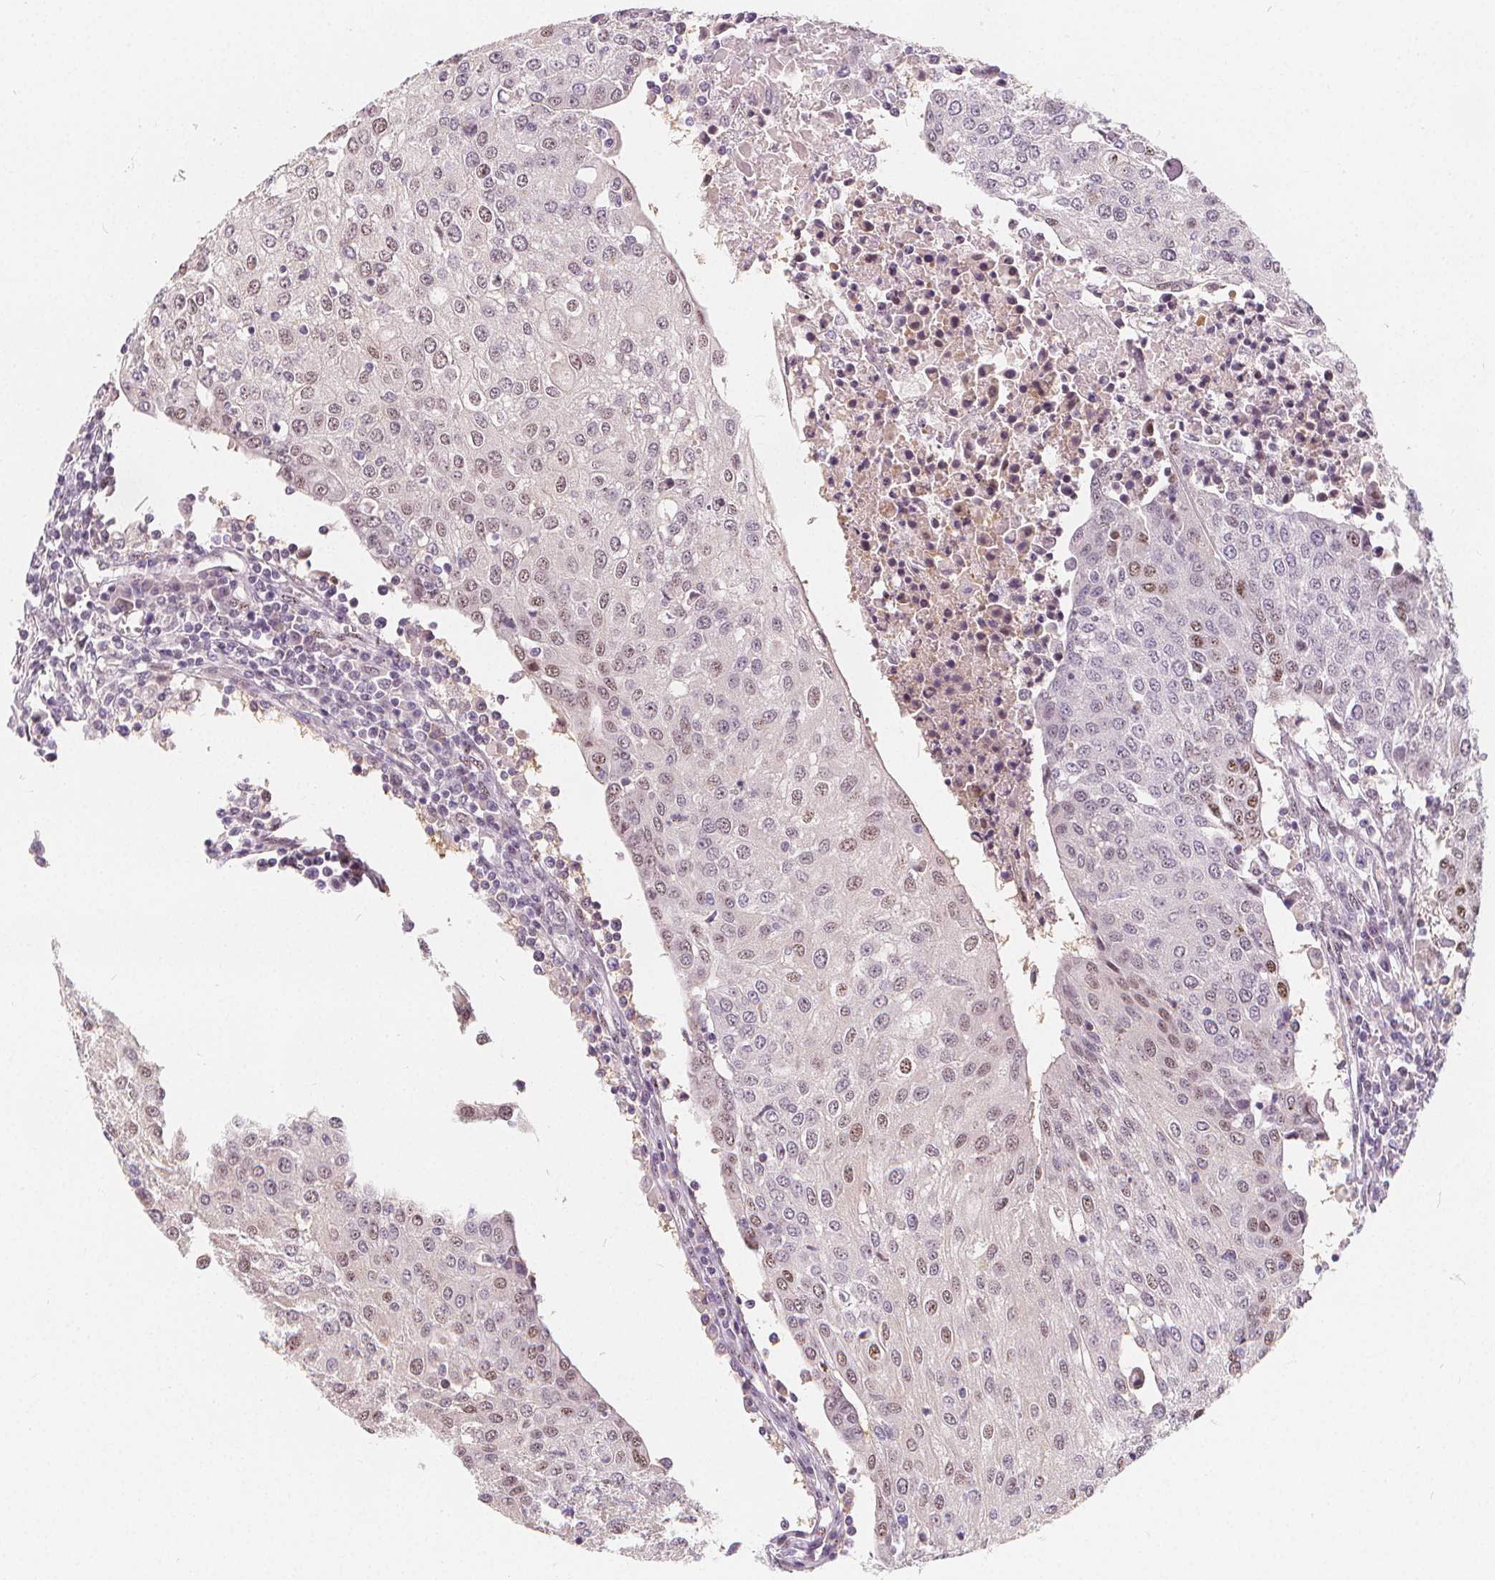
{"staining": {"intensity": "negative", "quantity": "none", "location": "none"}, "tissue": "urothelial cancer", "cell_type": "Tumor cells", "image_type": "cancer", "snomed": [{"axis": "morphology", "description": "Urothelial carcinoma, High grade"}, {"axis": "topography", "description": "Urinary bladder"}], "caption": "Tumor cells show no significant positivity in urothelial carcinoma (high-grade).", "gene": "DRC3", "patient": {"sex": "female", "age": 85}}